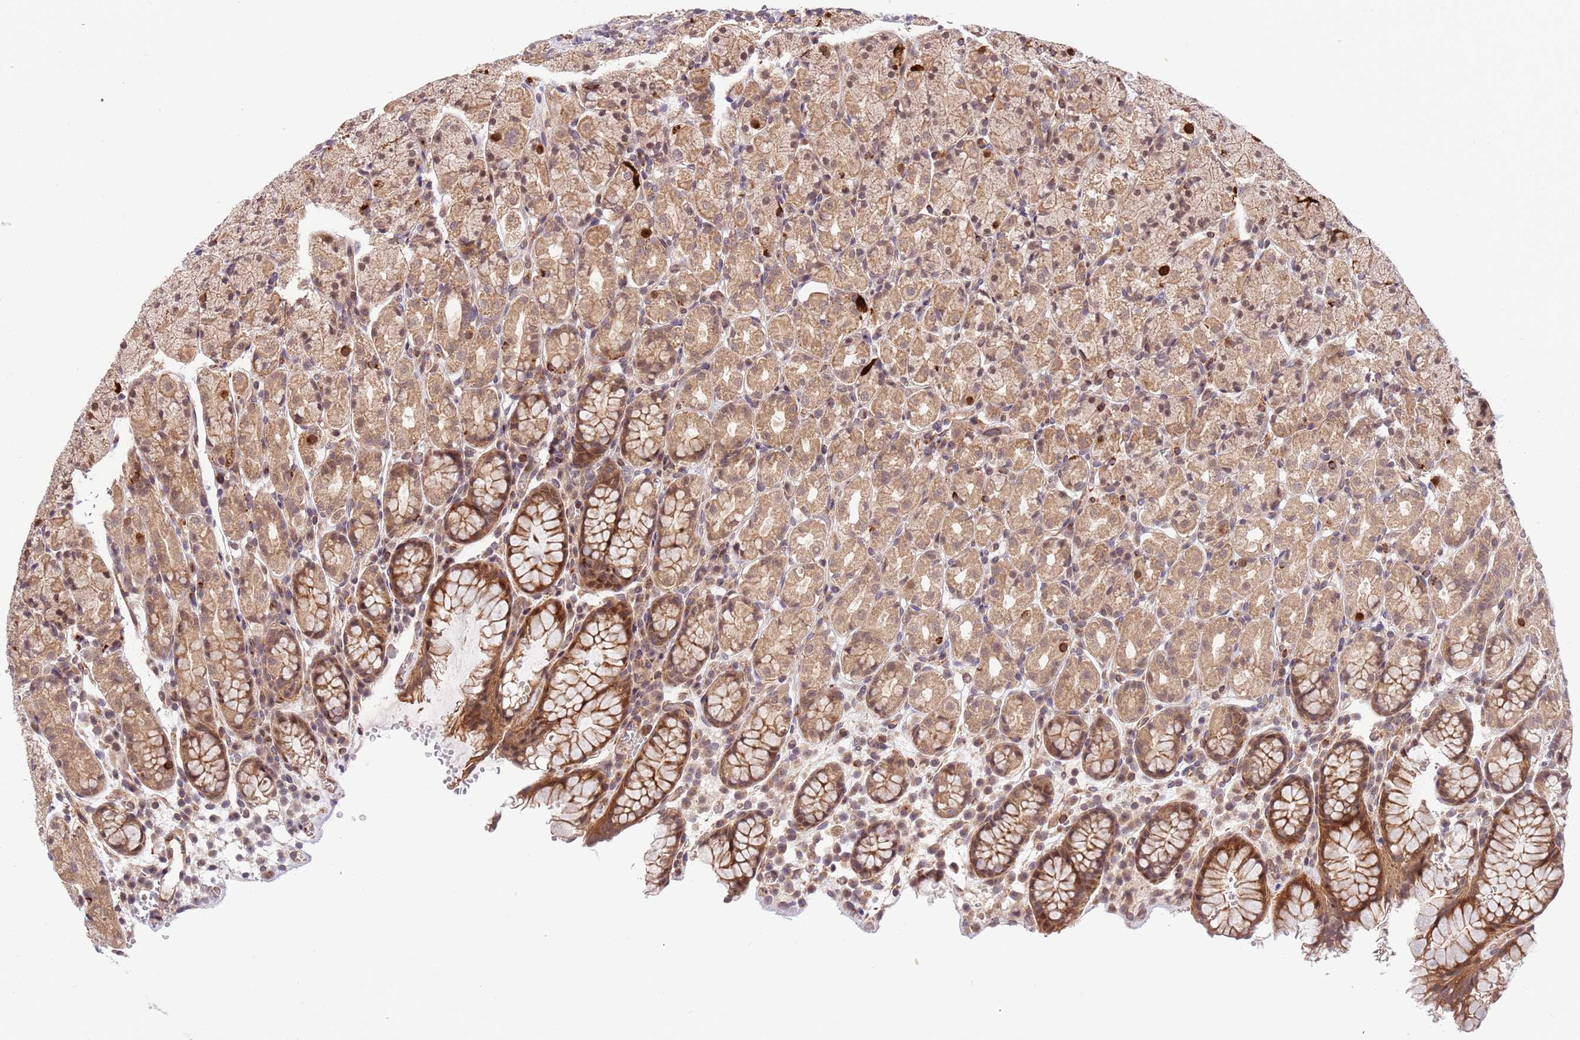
{"staining": {"intensity": "strong", "quantity": "25%-75%", "location": "cytoplasmic/membranous"}, "tissue": "stomach", "cell_type": "Glandular cells", "image_type": "normal", "snomed": [{"axis": "morphology", "description": "Normal tissue, NOS"}, {"axis": "topography", "description": "Stomach, upper"}, {"axis": "topography", "description": "Stomach"}], "caption": "Glandular cells display strong cytoplasmic/membranous expression in about 25%-75% of cells in normal stomach.", "gene": "HAUS3", "patient": {"sex": "male", "age": 62}}